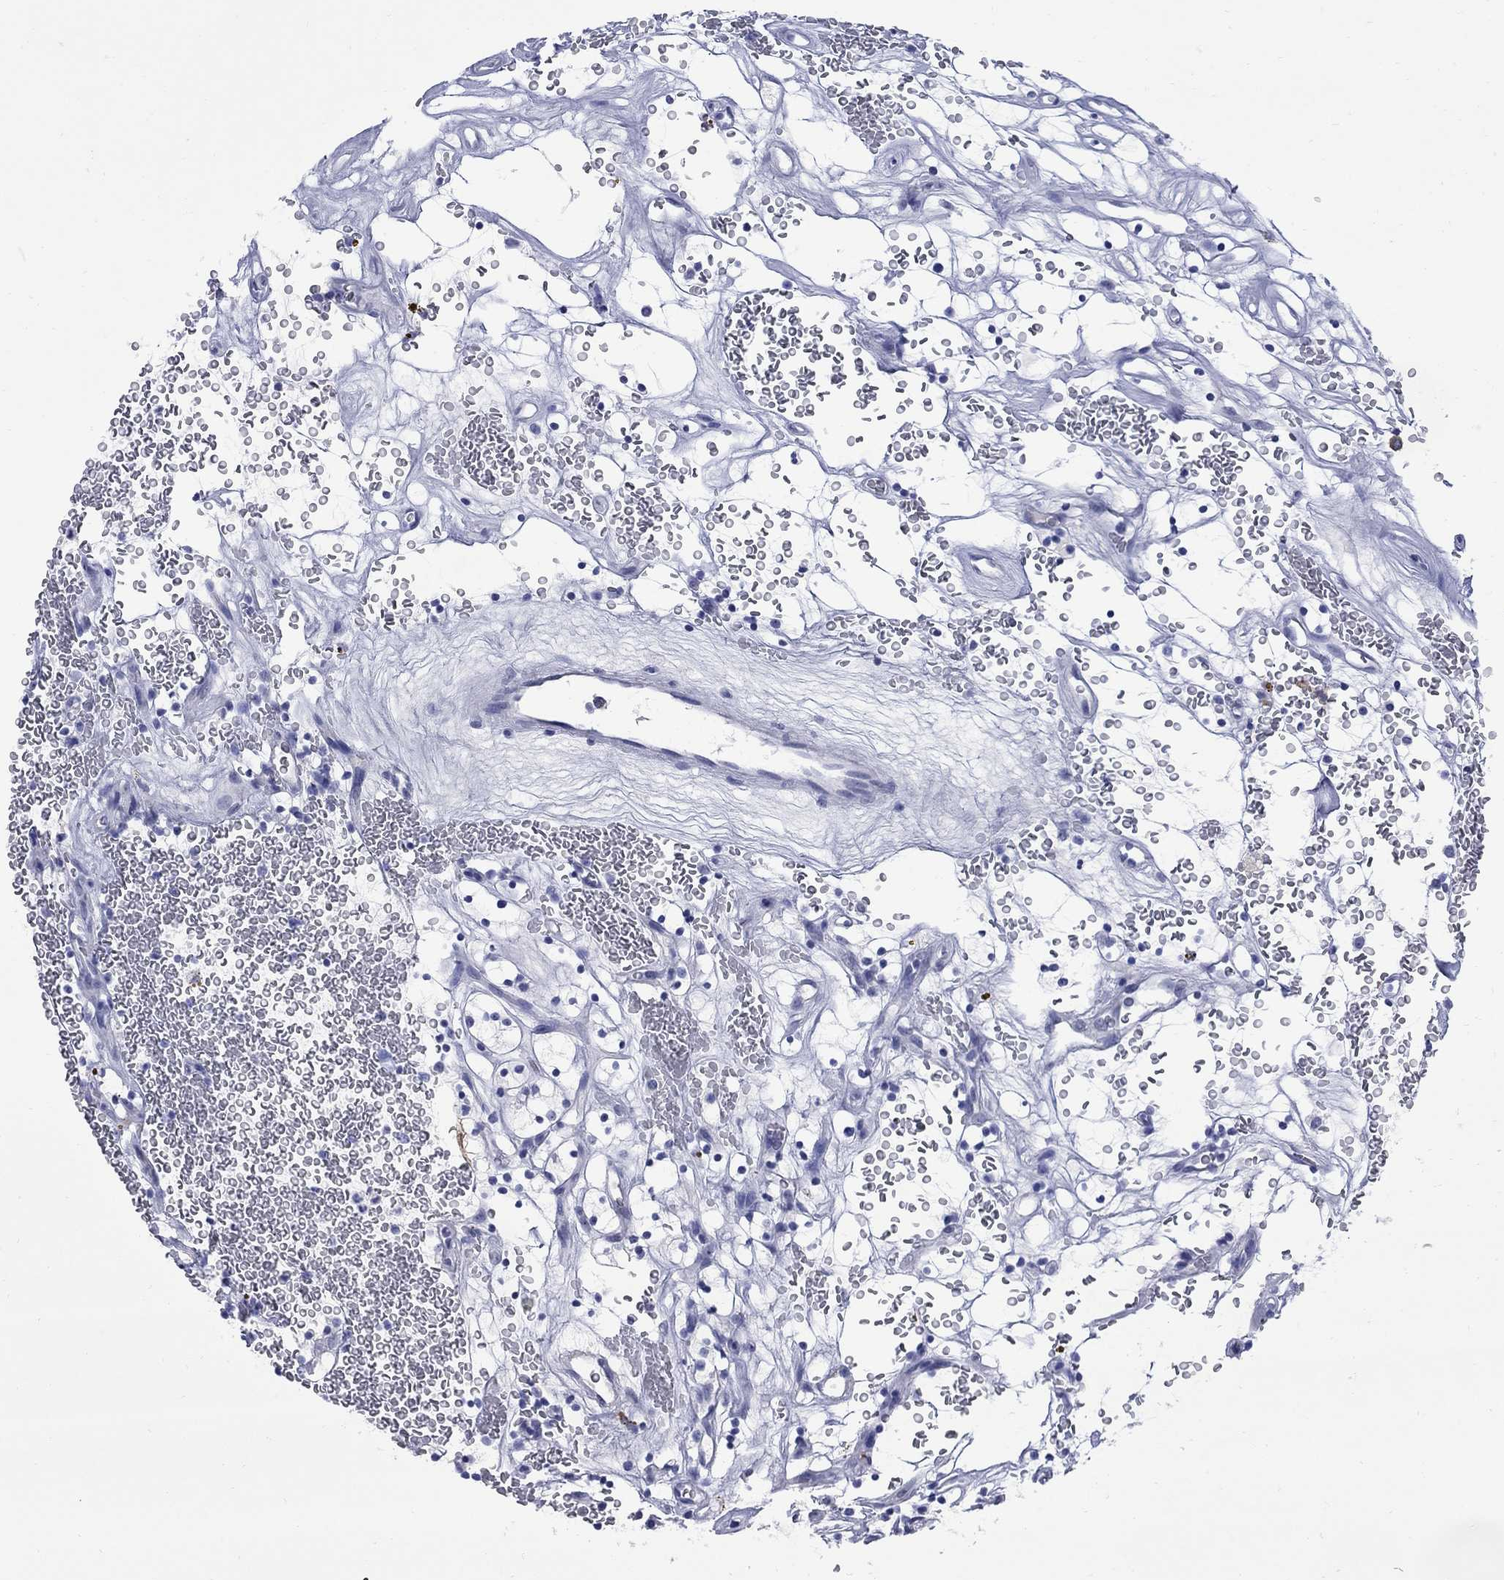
{"staining": {"intensity": "negative", "quantity": "none", "location": "none"}, "tissue": "renal cancer", "cell_type": "Tumor cells", "image_type": "cancer", "snomed": [{"axis": "morphology", "description": "Adenocarcinoma, NOS"}, {"axis": "topography", "description": "Kidney"}], "caption": "Immunohistochemical staining of renal adenocarcinoma shows no significant expression in tumor cells.", "gene": "TACC3", "patient": {"sex": "female", "age": 64}}